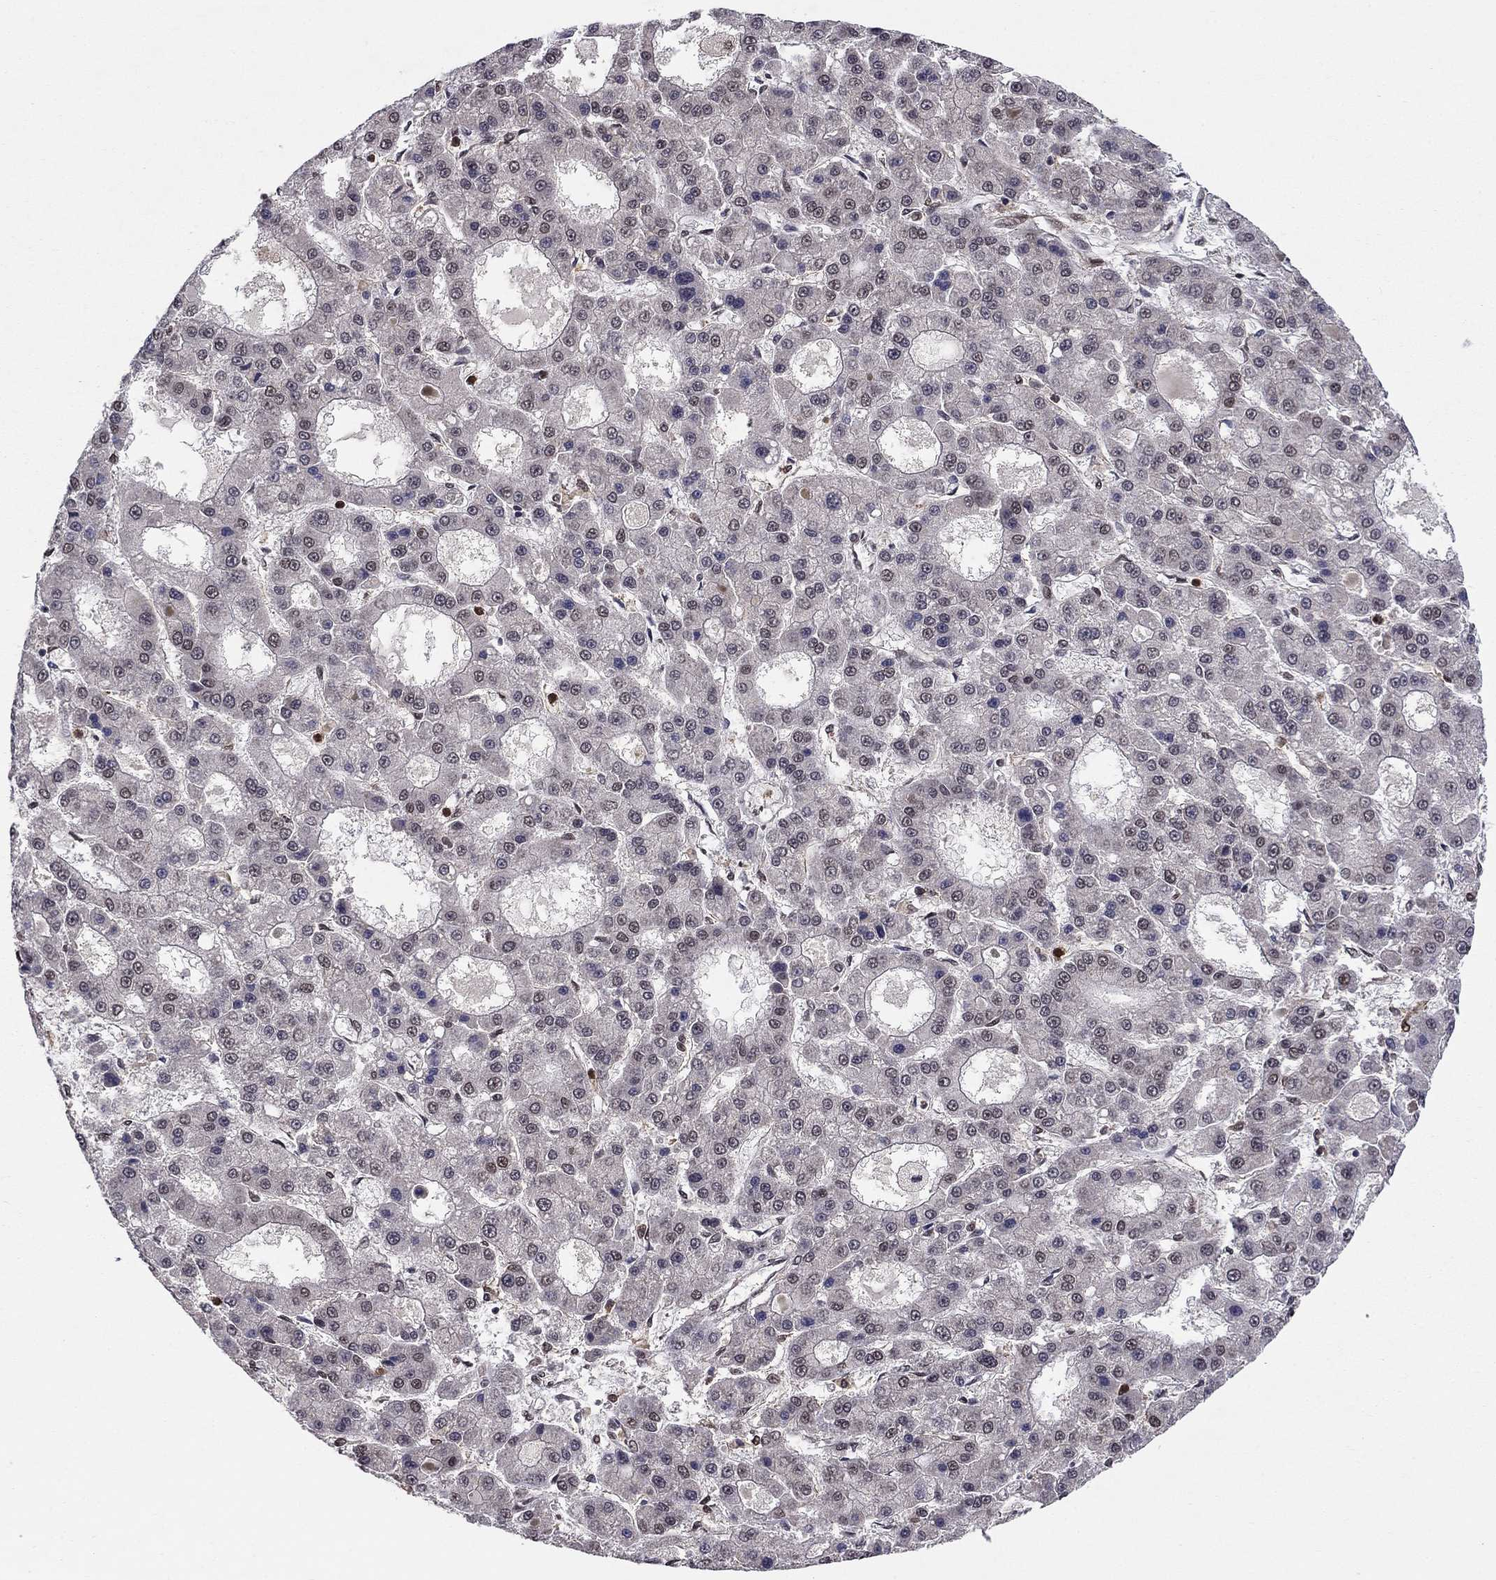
{"staining": {"intensity": "negative", "quantity": "none", "location": "none"}, "tissue": "liver cancer", "cell_type": "Tumor cells", "image_type": "cancer", "snomed": [{"axis": "morphology", "description": "Carcinoma, Hepatocellular, NOS"}, {"axis": "topography", "description": "Liver"}], "caption": "Immunohistochemistry (IHC) histopathology image of human liver cancer stained for a protein (brown), which exhibits no expression in tumor cells.", "gene": "SSX2IP", "patient": {"sex": "male", "age": 70}}